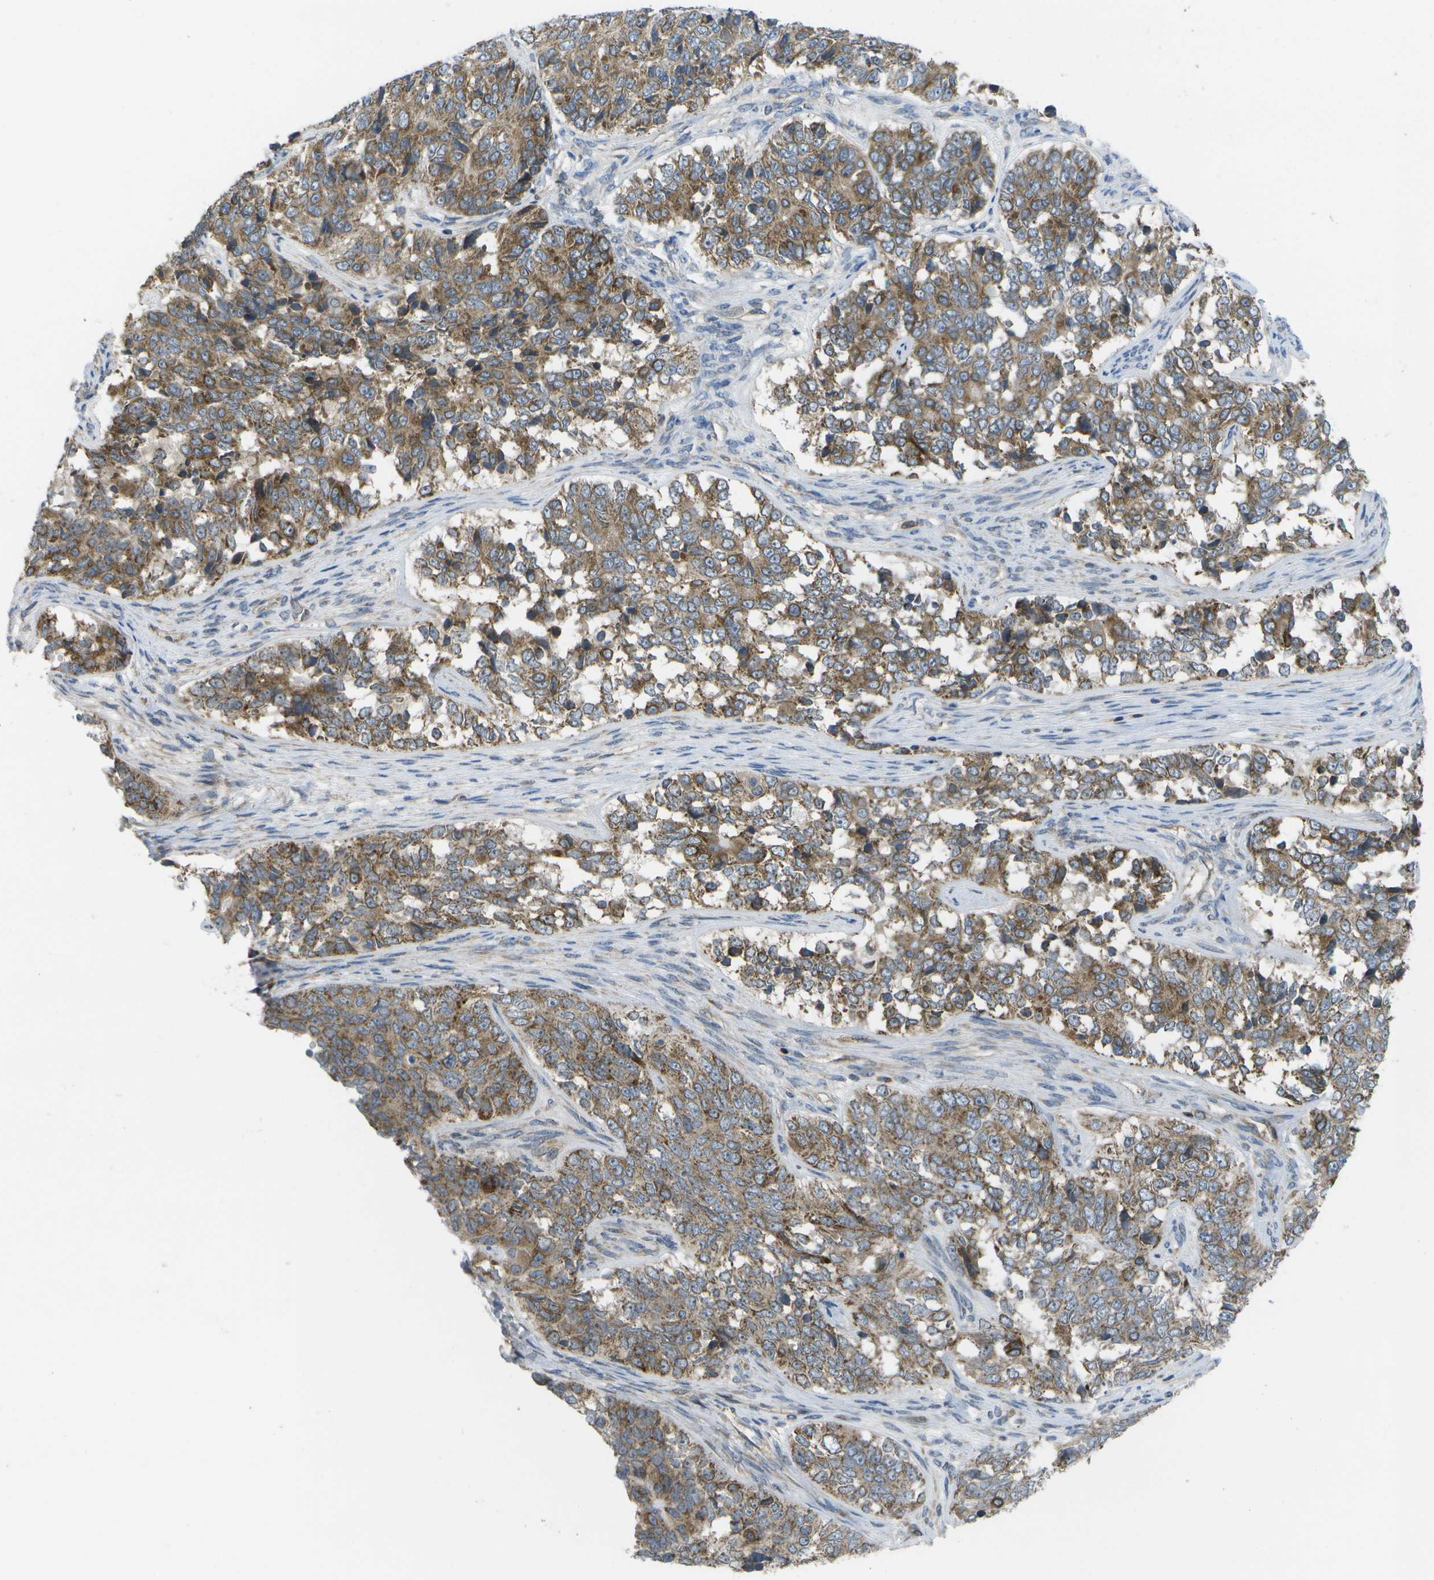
{"staining": {"intensity": "moderate", "quantity": ">75%", "location": "cytoplasmic/membranous"}, "tissue": "ovarian cancer", "cell_type": "Tumor cells", "image_type": "cancer", "snomed": [{"axis": "morphology", "description": "Carcinoma, endometroid"}, {"axis": "topography", "description": "Ovary"}], "caption": "Ovarian endometroid carcinoma stained with a protein marker exhibits moderate staining in tumor cells.", "gene": "DPM3", "patient": {"sex": "female", "age": 51}}